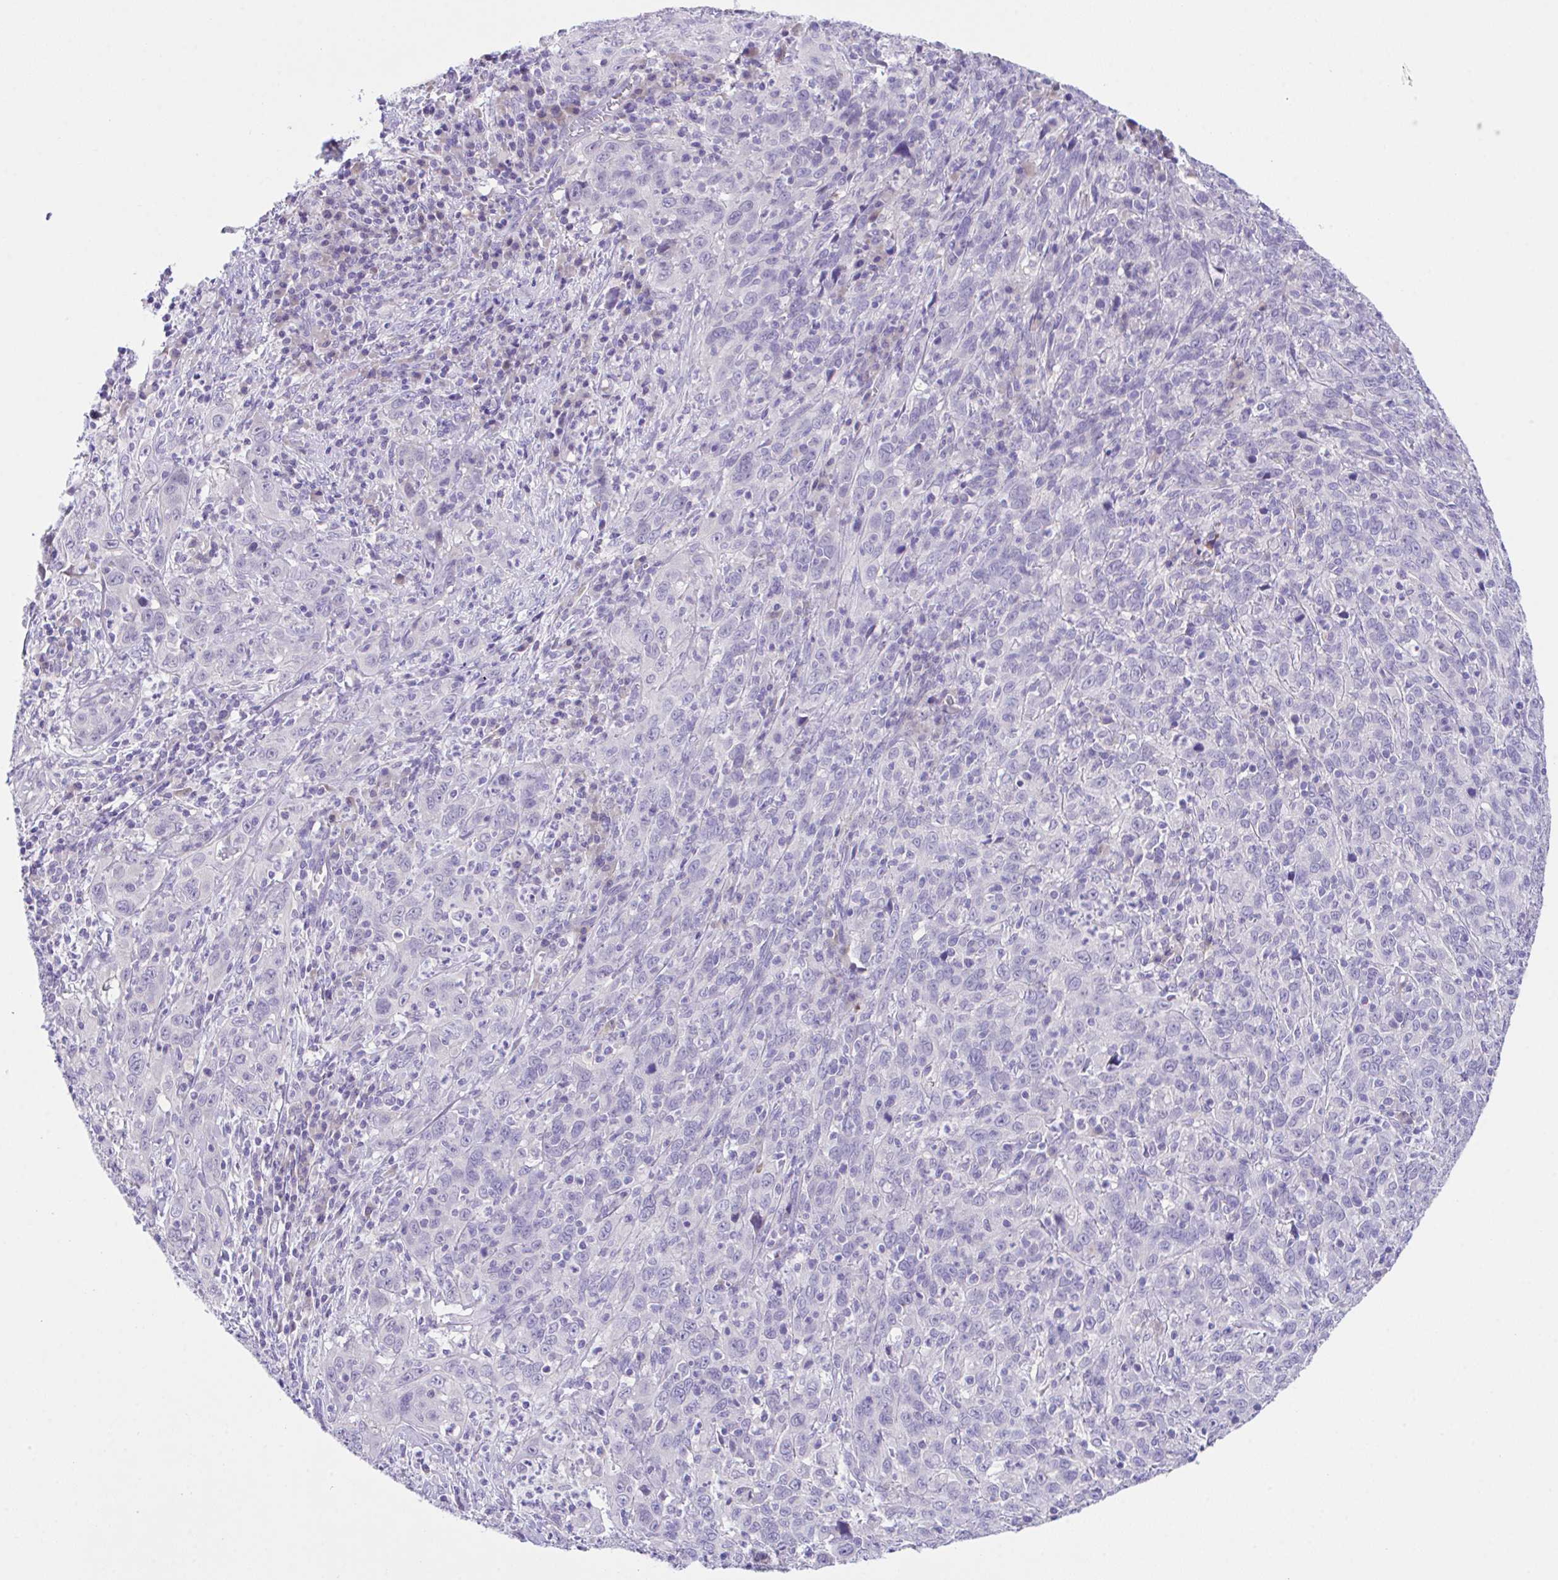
{"staining": {"intensity": "negative", "quantity": "none", "location": "none"}, "tissue": "cervical cancer", "cell_type": "Tumor cells", "image_type": "cancer", "snomed": [{"axis": "morphology", "description": "Squamous cell carcinoma, NOS"}, {"axis": "topography", "description": "Cervix"}], "caption": "An immunohistochemistry photomicrograph of cervical squamous cell carcinoma is shown. There is no staining in tumor cells of cervical squamous cell carcinoma. (DAB (3,3'-diaminobenzidine) immunohistochemistry with hematoxylin counter stain).", "gene": "HACD4", "patient": {"sex": "female", "age": 46}}